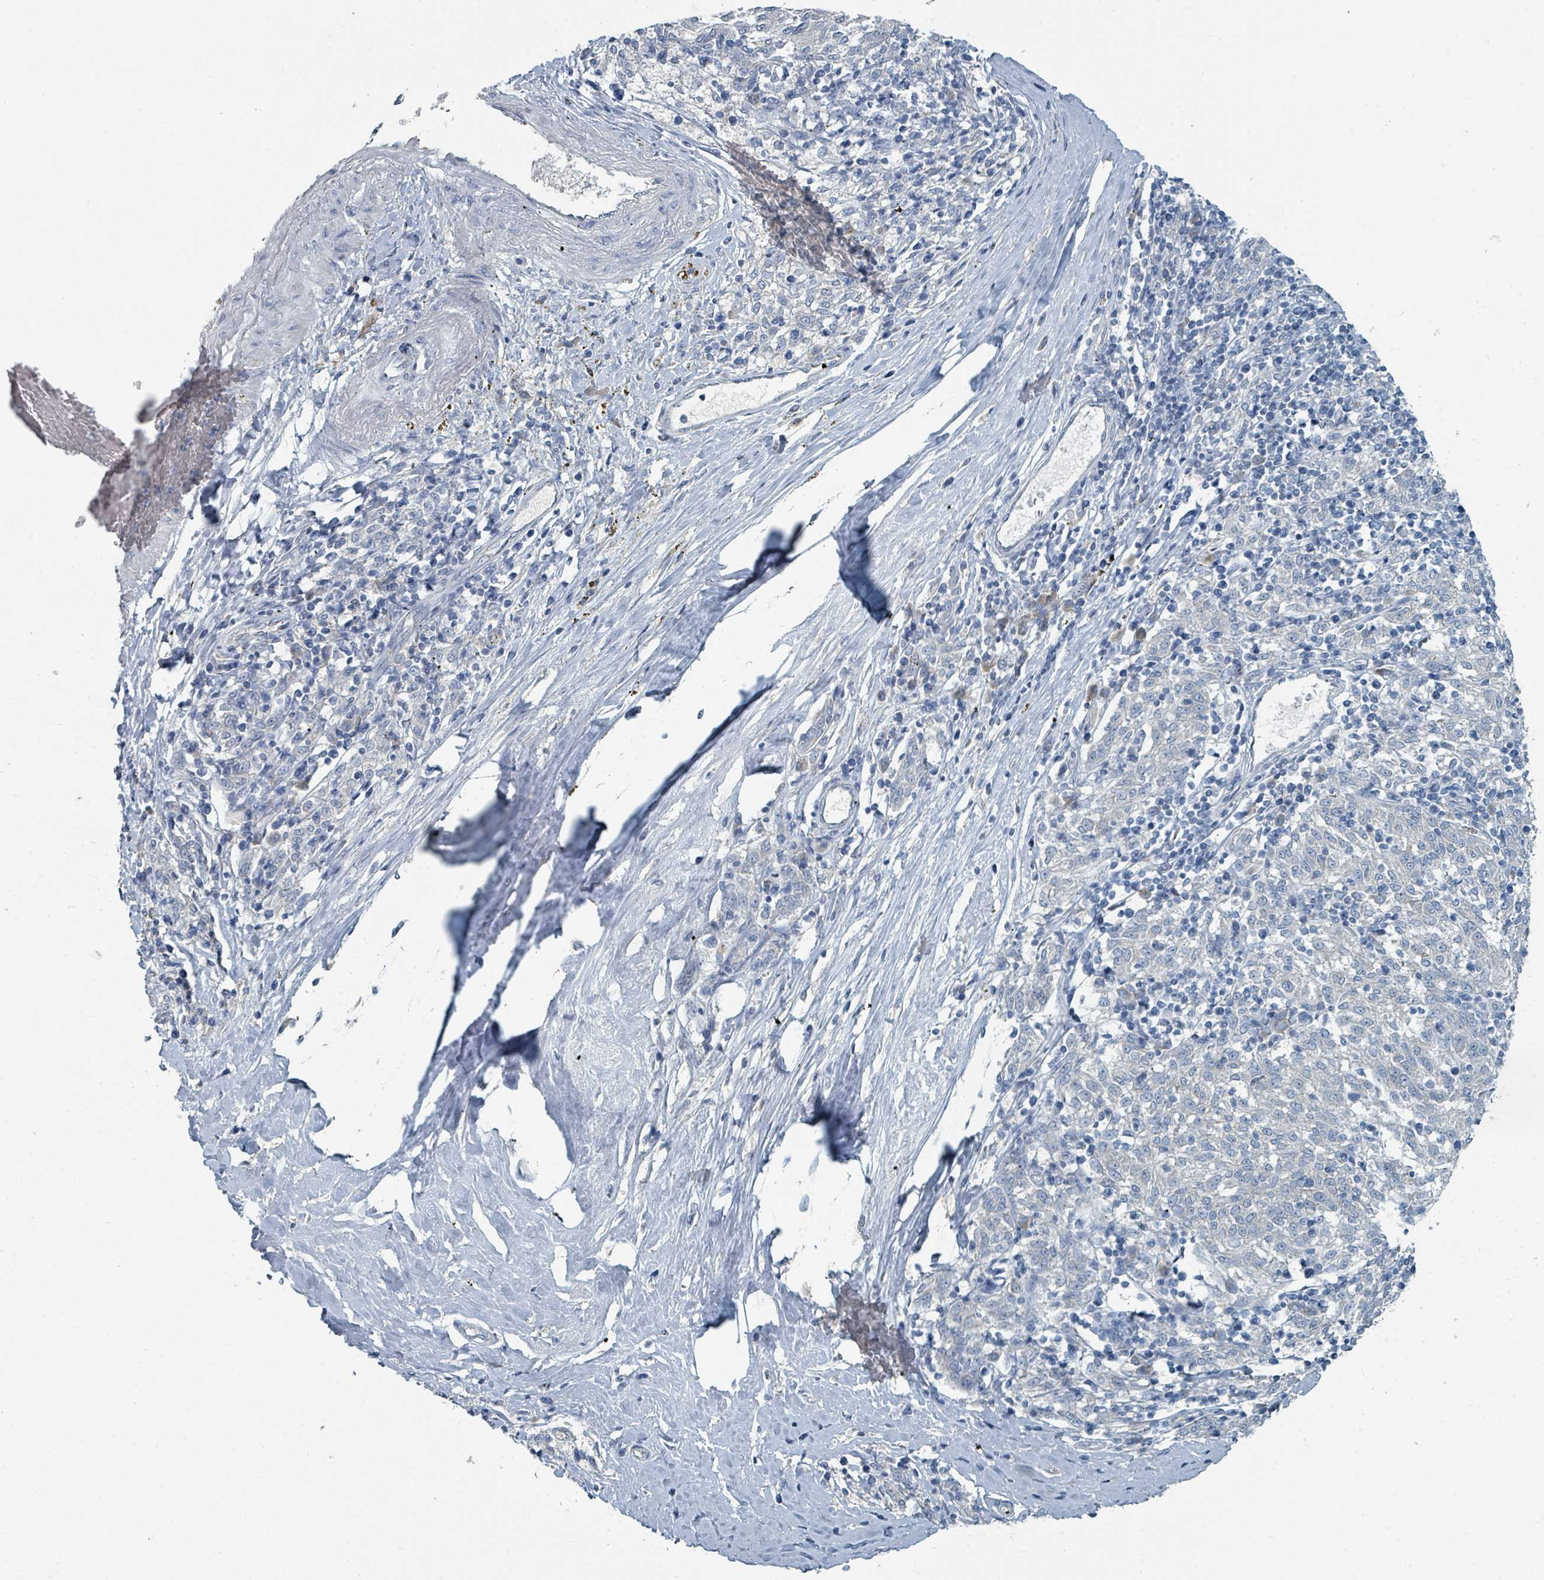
{"staining": {"intensity": "negative", "quantity": "none", "location": "none"}, "tissue": "melanoma", "cell_type": "Tumor cells", "image_type": "cancer", "snomed": [{"axis": "morphology", "description": "Malignant melanoma, NOS"}, {"axis": "topography", "description": "Skin"}], "caption": "A high-resolution image shows IHC staining of malignant melanoma, which displays no significant staining in tumor cells.", "gene": "RASA4", "patient": {"sex": "female", "age": 72}}